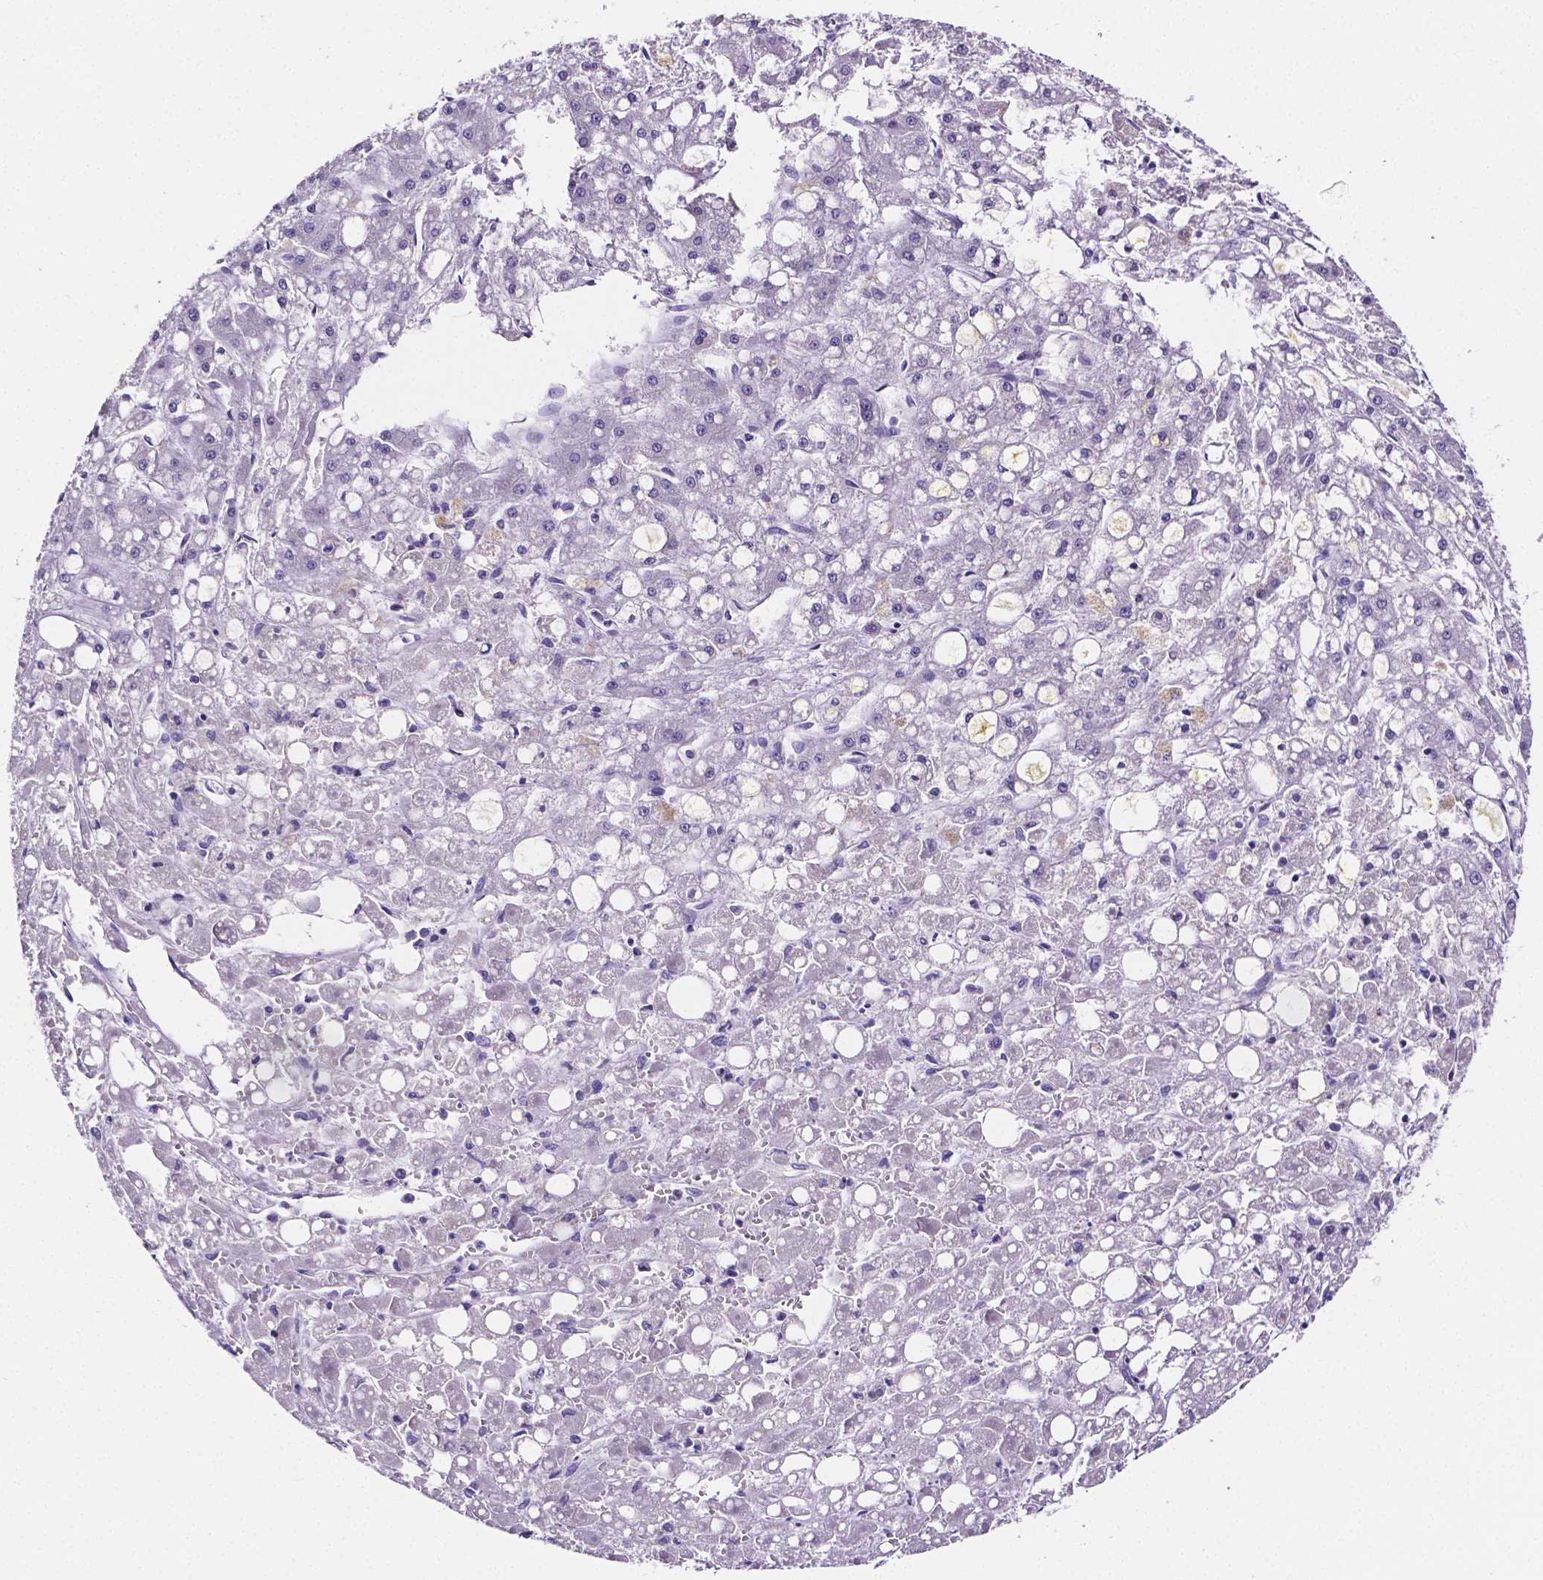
{"staining": {"intensity": "negative", "quantity": "none", "location": "none"}, "tissue": "liver cancer", "cell_type": "Tumor cells", "image_type": "cancer", "snomed": [{"axis": "morphology", "description": "Carcinoma, Hepatocellular, NOS"}, {"axis": "topography", "description": "Liver"}], "caption": "Protein analysis of liver cancer (hepatocellular carcinoma) reveals no significant positivity in tumor cells.", "gene": "NRGN", "patient": {"sex": "male", "age": 67}}